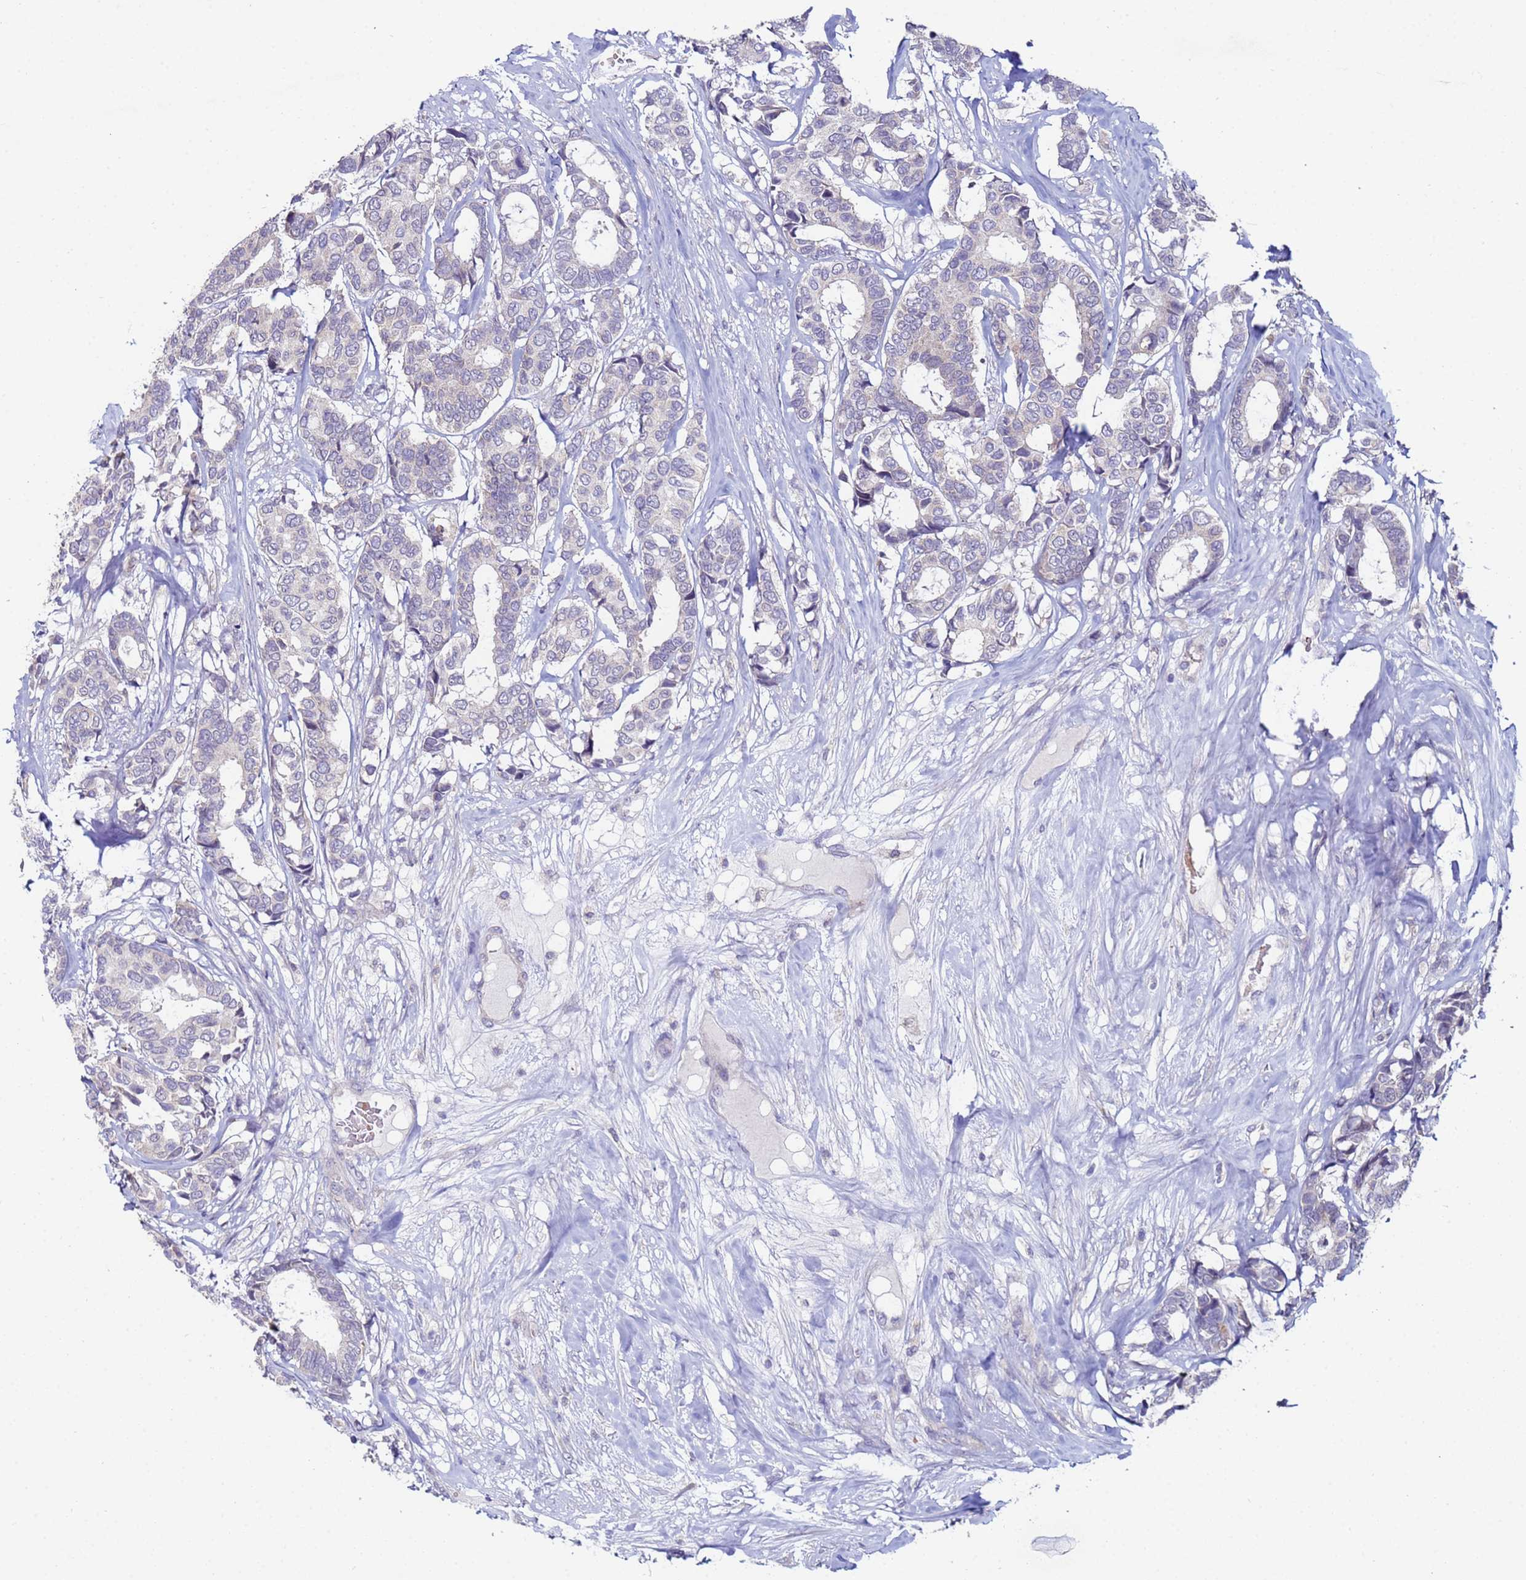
{"staining": {"intensity": "negative", "quantity": "none", "location": "none"}, "tissue": "breast cancer", "cell_type": "Tumor cells", "image_type": "cancer", "snomed": [{"axis": "morphology", "description": "Duct carcinoma"}, {"axis": "topography", "description": "Breast"}], "caption": "Micrograph shows no protein expression in tumor cells of breast intraductal carcinoma tissue.", "gene": "CLHC1", "patient": {"sex": "female", "age": 87}}